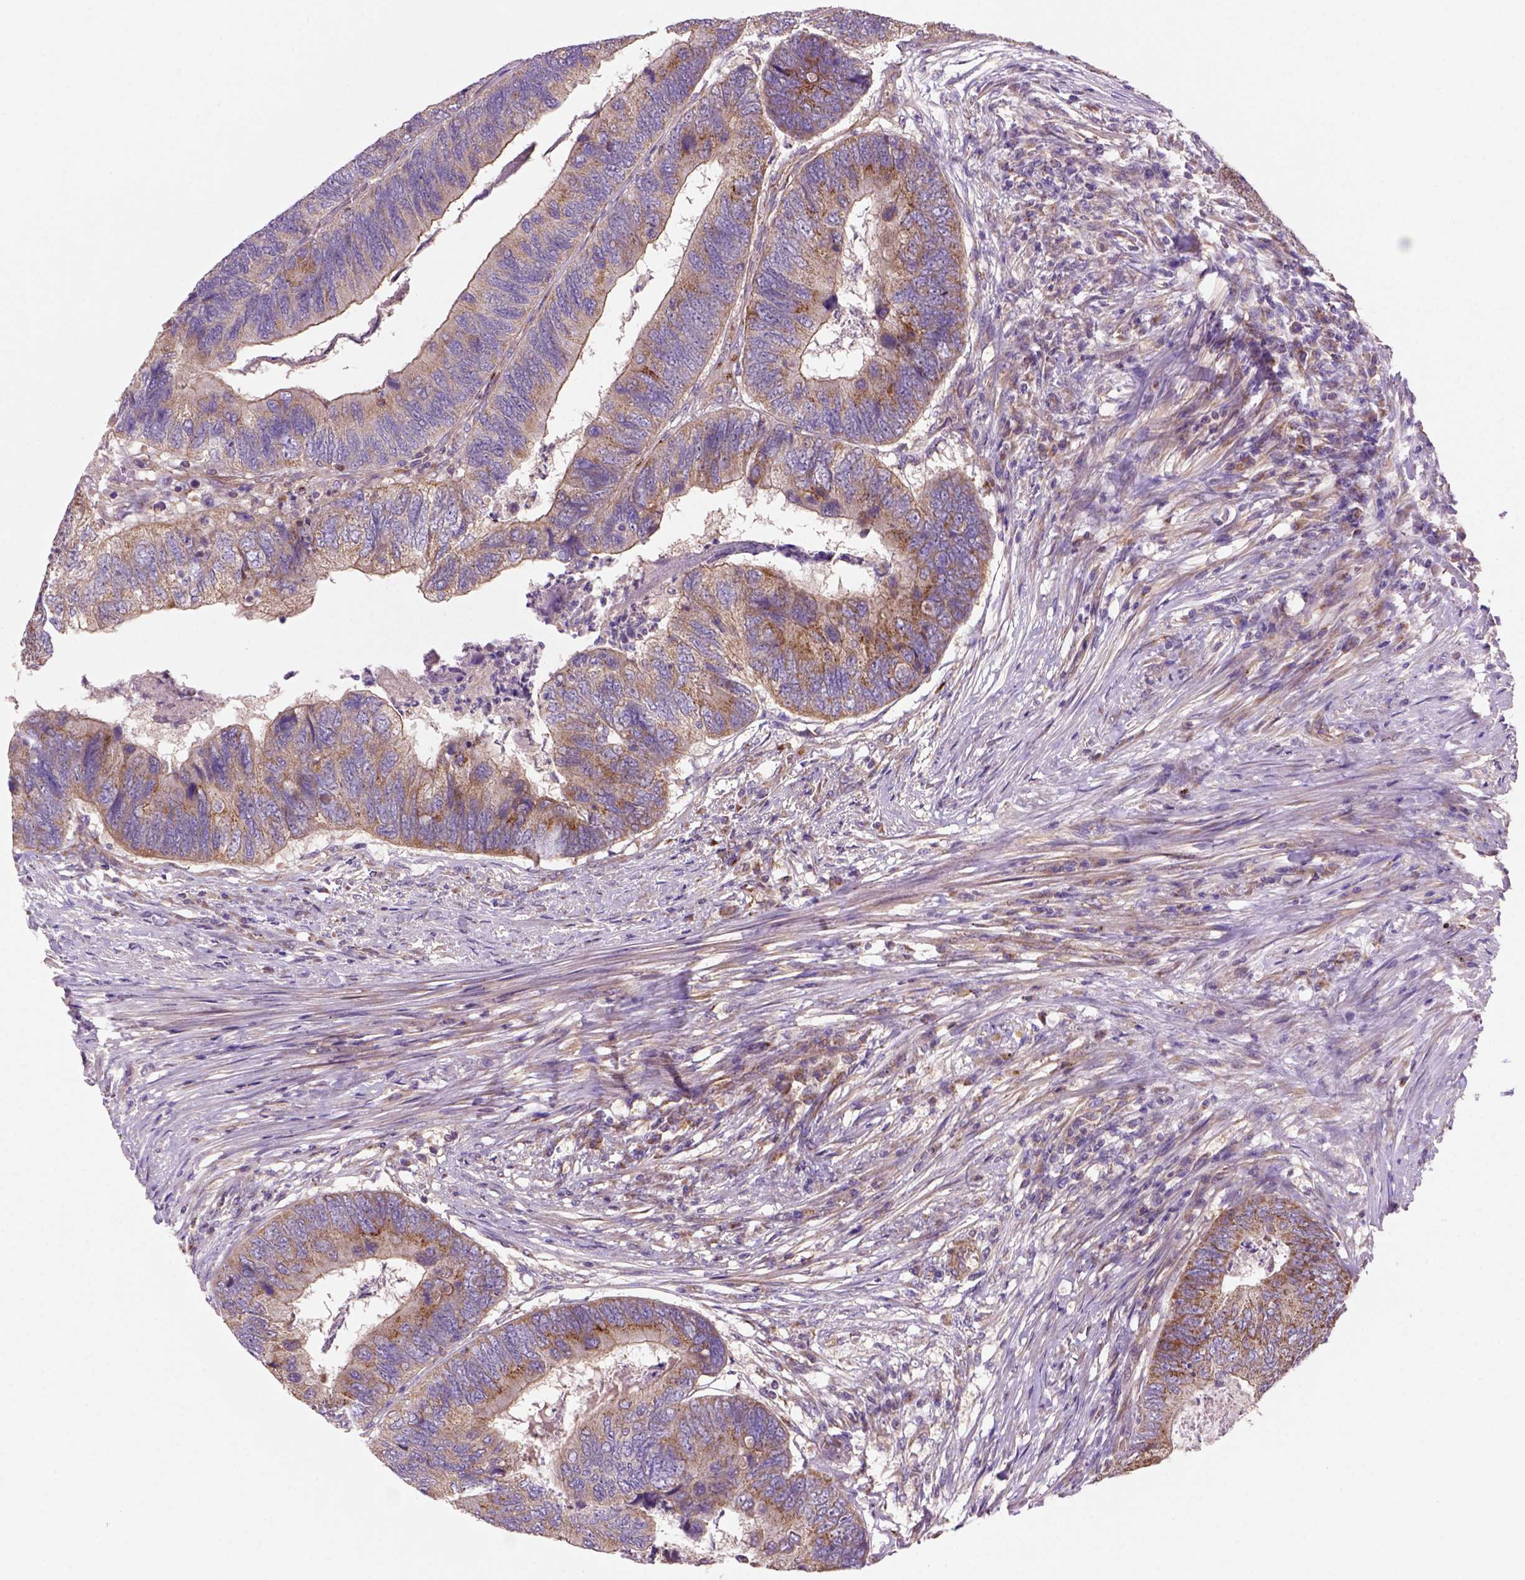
{"staining": {"intensity": "strong", "quantity": "<25%", "location": "cytoplasmic/membranous"}, "tissue": "colorectal cancer", "cell_type": "Tumor cells", "image_type": "cancer", "snomed": [{"axis": "morphology", "description": "Adenocarcinoma, NOS"}, {"axis": "topography", "description": "Colon"}], "caption": "This is an image of IHC staining of colorectal adenocarcinoma, which shows strong expression in the cytoplasmic/membranous of tumor cells.", "gene": "WARS2", "patient": {"sex": "female", "age": 67}}